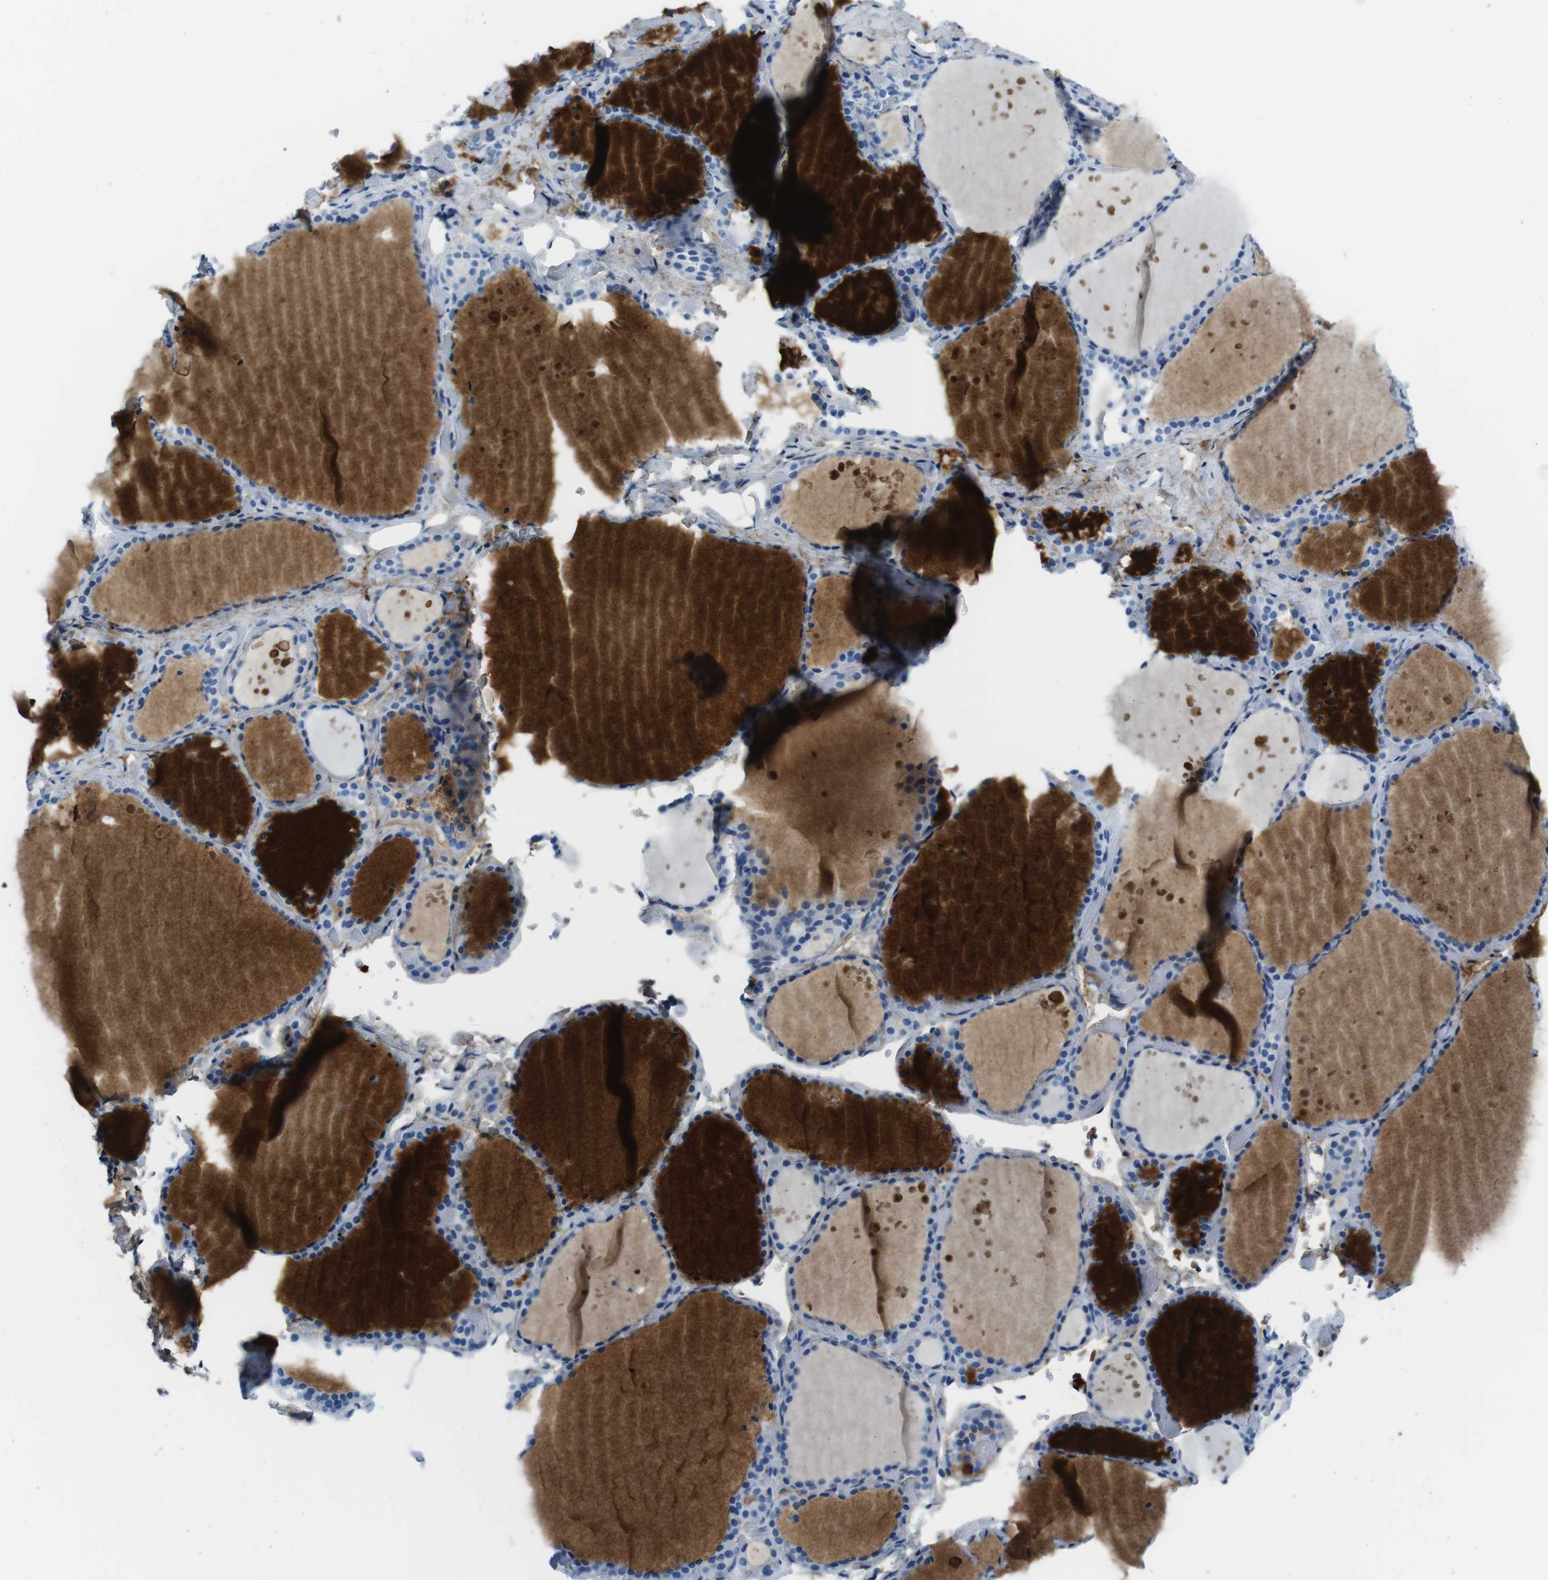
{"staining": {"intensity": "negative", "quantity": "none", "location": "none"}, "tissue": "thyroid gland", "cell_type": "Glandular cells", "image_type": "normal", "snomed": [{"axis": "morphology", "description": "Normal tissue, NOS"}, {"axis": "topography", "description": "Thyroid gland"}], "caption": "The immunohistochemistry image has no significant staining in glandular cells of thyroid gland. The staining was performed using DAB to visualize the protein expression in brown, while the nuclei were stained in blue with hematoxylin (Magnification: 20x).", "gene": "IGKC", "patient": {"sex": "female", "age": 44}}